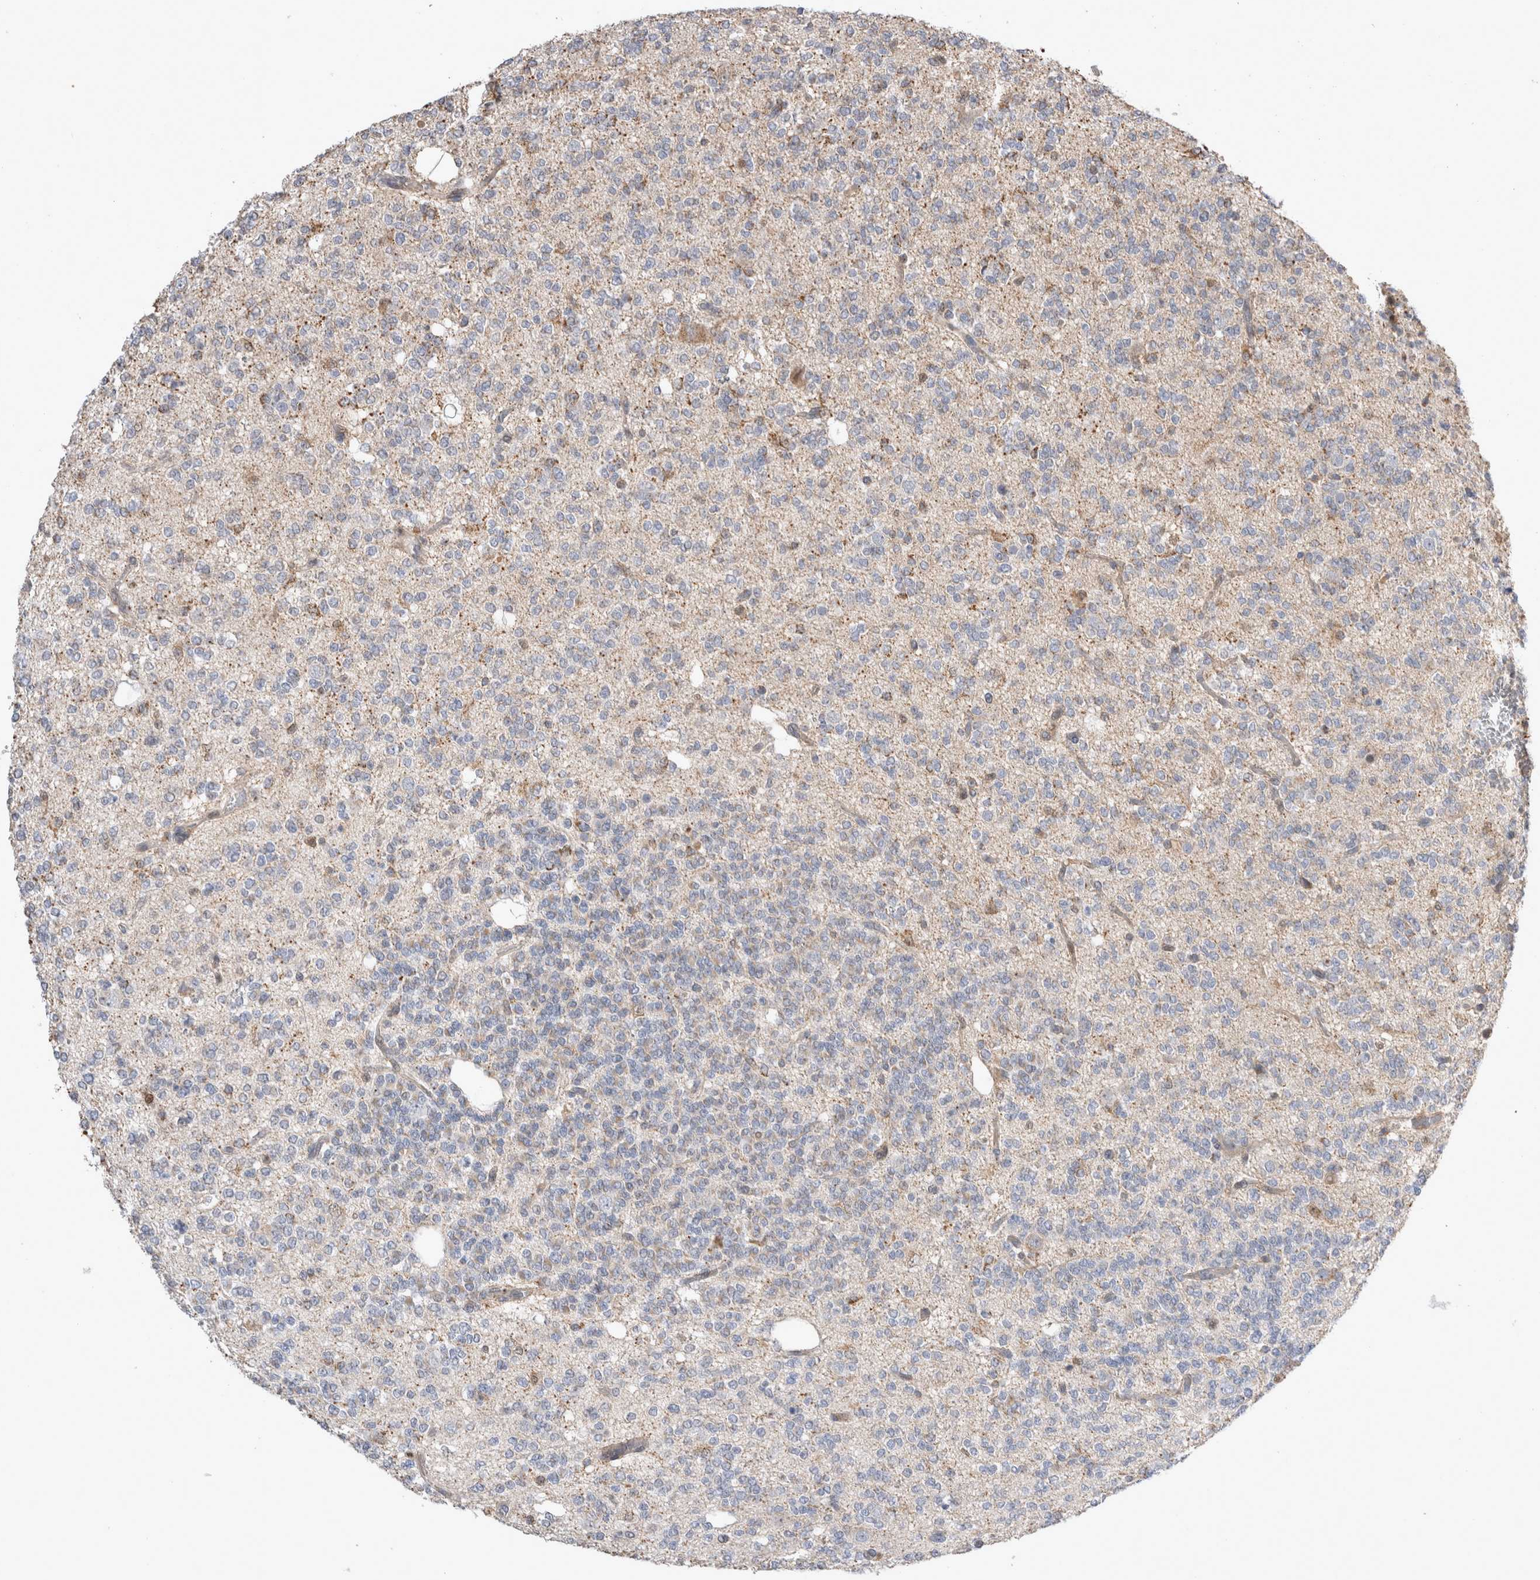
{"staining": {"intensity": "weak", "quantity": "<25%", "location": "cytoplasmic/membranous"}, "tissue": "glioma", "cell_type": "Tumor cells", "image_type": "cancer", "snomed": [{"axis": "morphology", "description": "Glioma, malignant, Low grade"}, {"axis": "topography", "description": "Brain"}], "caption": "DAB immunohistochemical staining of human malignant low-grade glioma exhibits no significant positivity in tumor cells.", "gene": "AGMAT", "patient": {"sex": "male", "age": 38}}